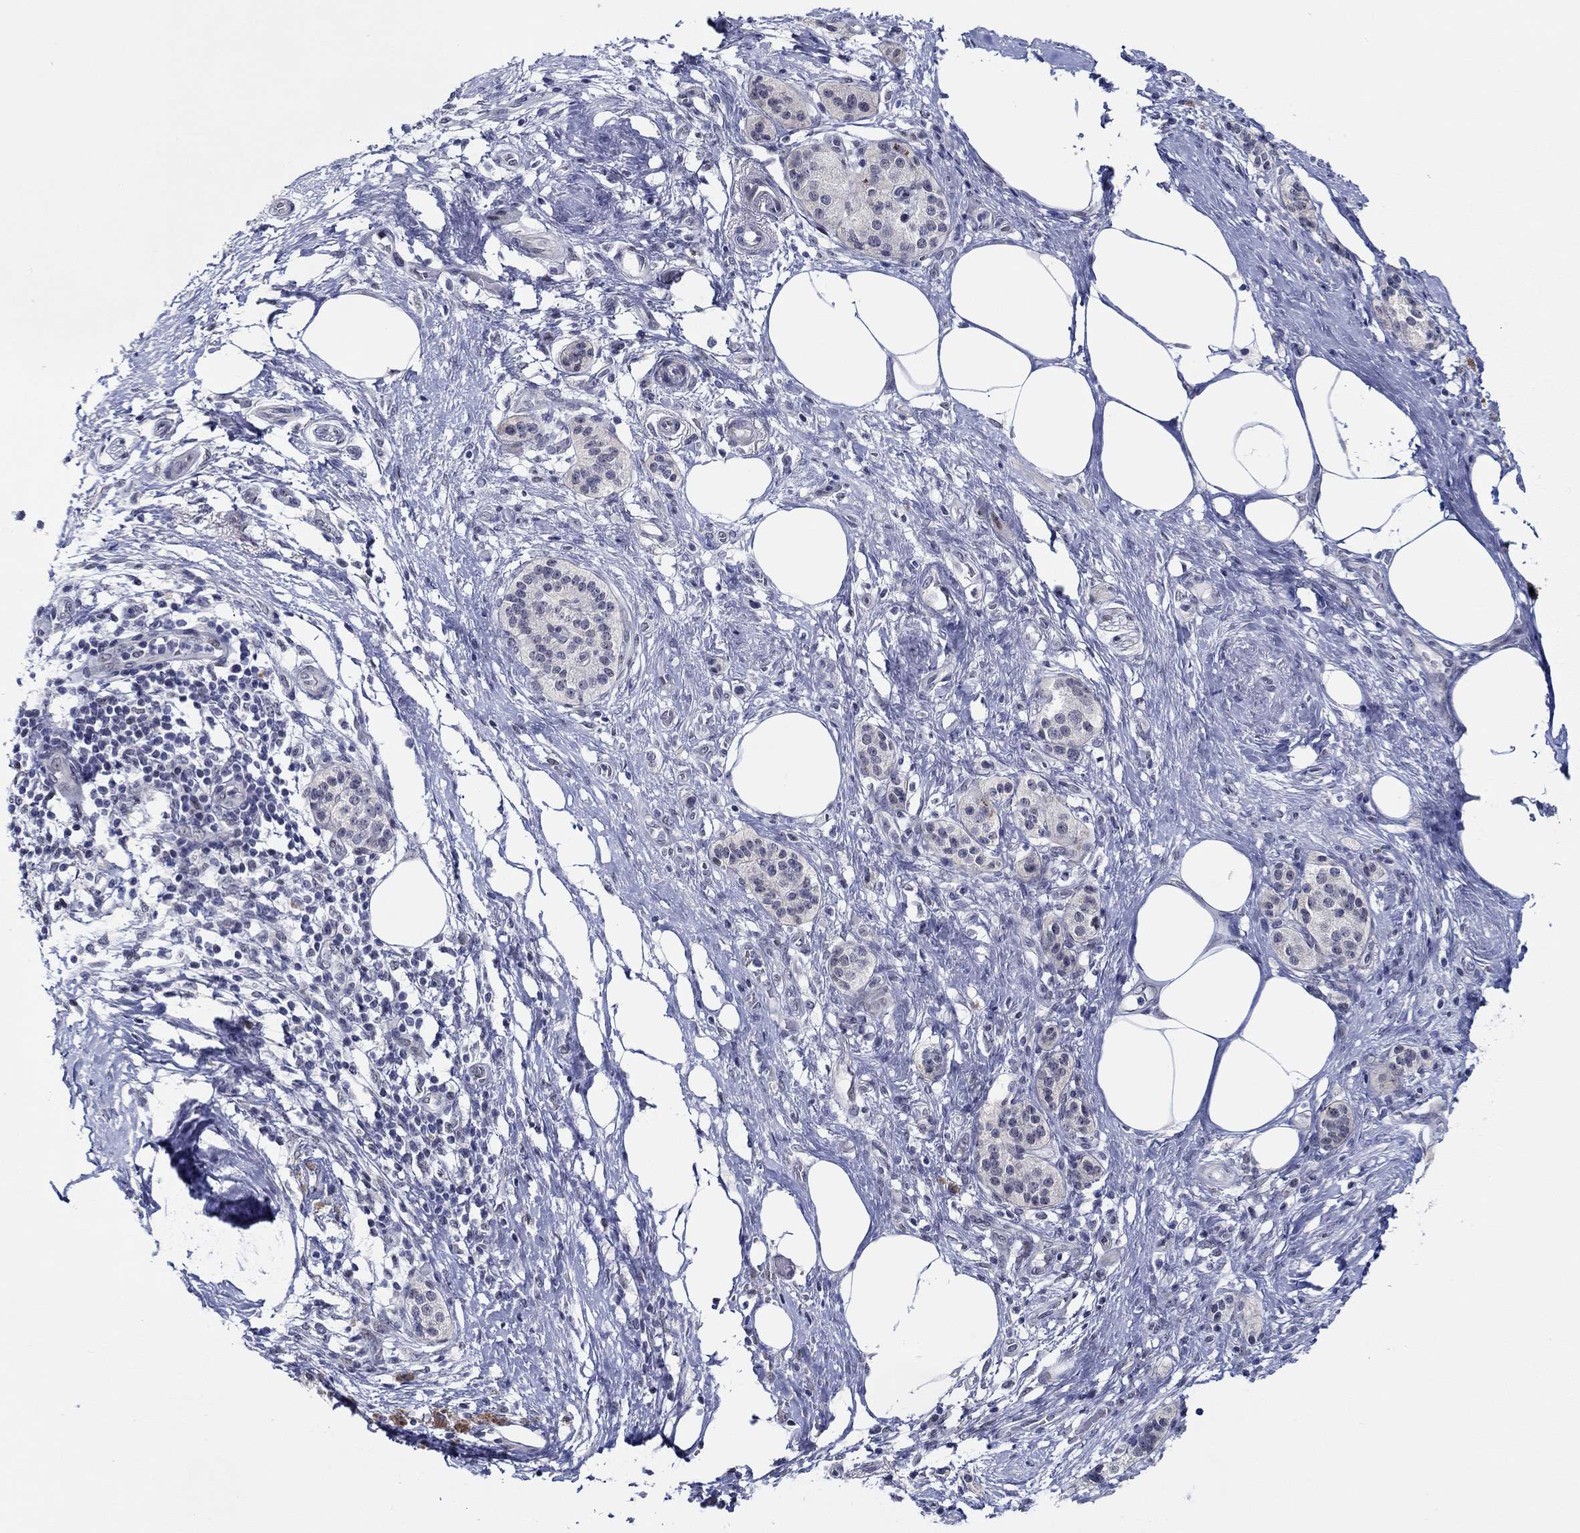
{"staining": {"intensity": "negative", "quantity": "none", "location": "none"}, "tissue": "pancreatic cancer", "cell_type": "Tumor cells", "image_type": "cancer", "snomed": [{"axis": "morphology", "description": "Adenocarcinoma, NOS"}, {"axis": "topography", "description": "Pancreas"}], "caption": "A photomicrograph of pancreatic cancer stained for a protein exhibits no brown staining in tumor cells.", "gene": "SLC34A1", "patient": {"sex": "female", "age": 72}}